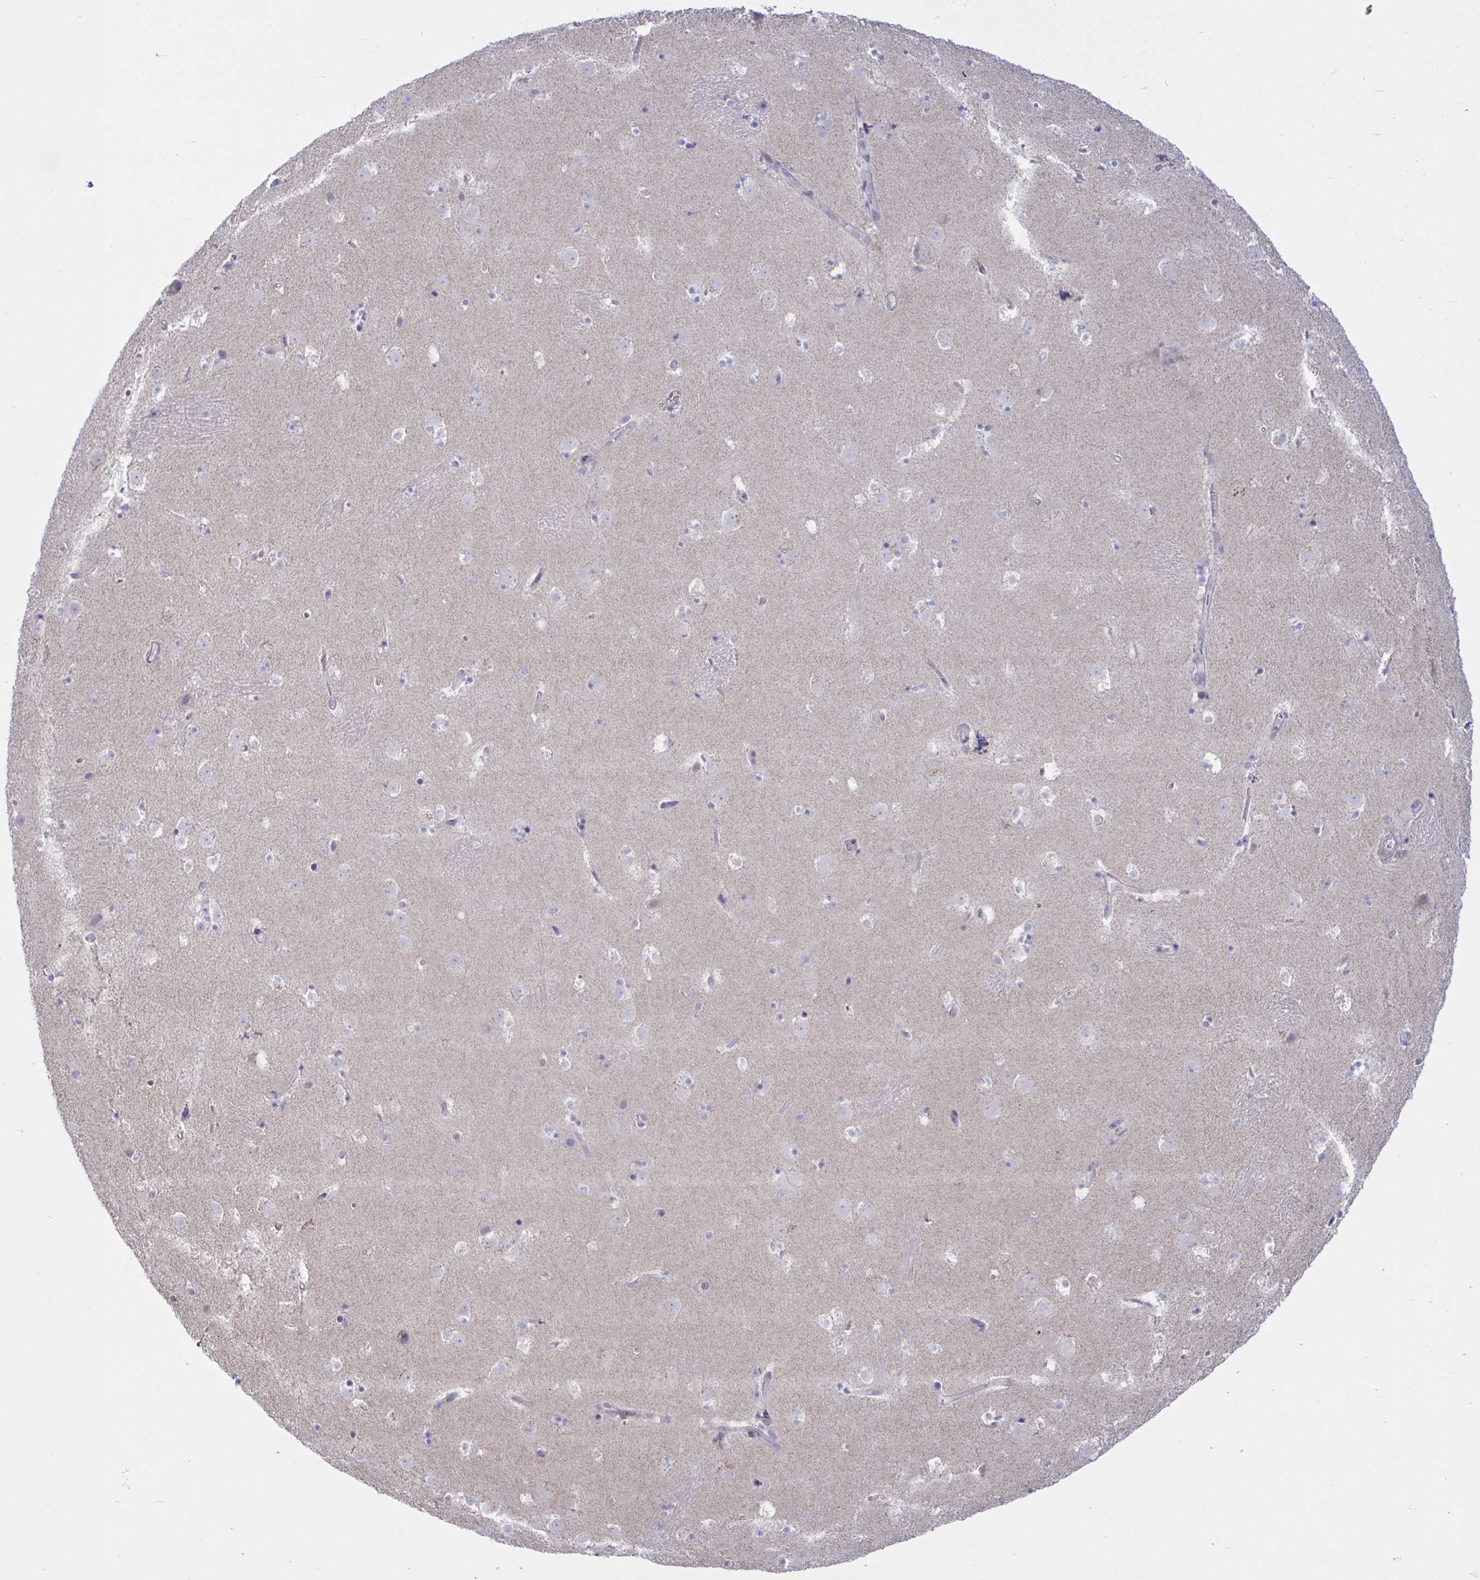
{"staining": {"intensity": "negative", "quantity": "none", "location": "none"}, "tissue": "caudate", "cell_type": "Glial cells", "image_type": "normal", "snomed": [{"axis": "morphology", "description": "Normal tissue, NOS"}, {"axis": "topography", "description": "Lateral ventricle wall"}], "caption": "This is a photomicrograph of immunohistochemistry (IHC) staining of unremarkable caudate, which shows no expression in glial cells.", "gene": "VWC2", "patient": {"sex": "male", "age": 37}}